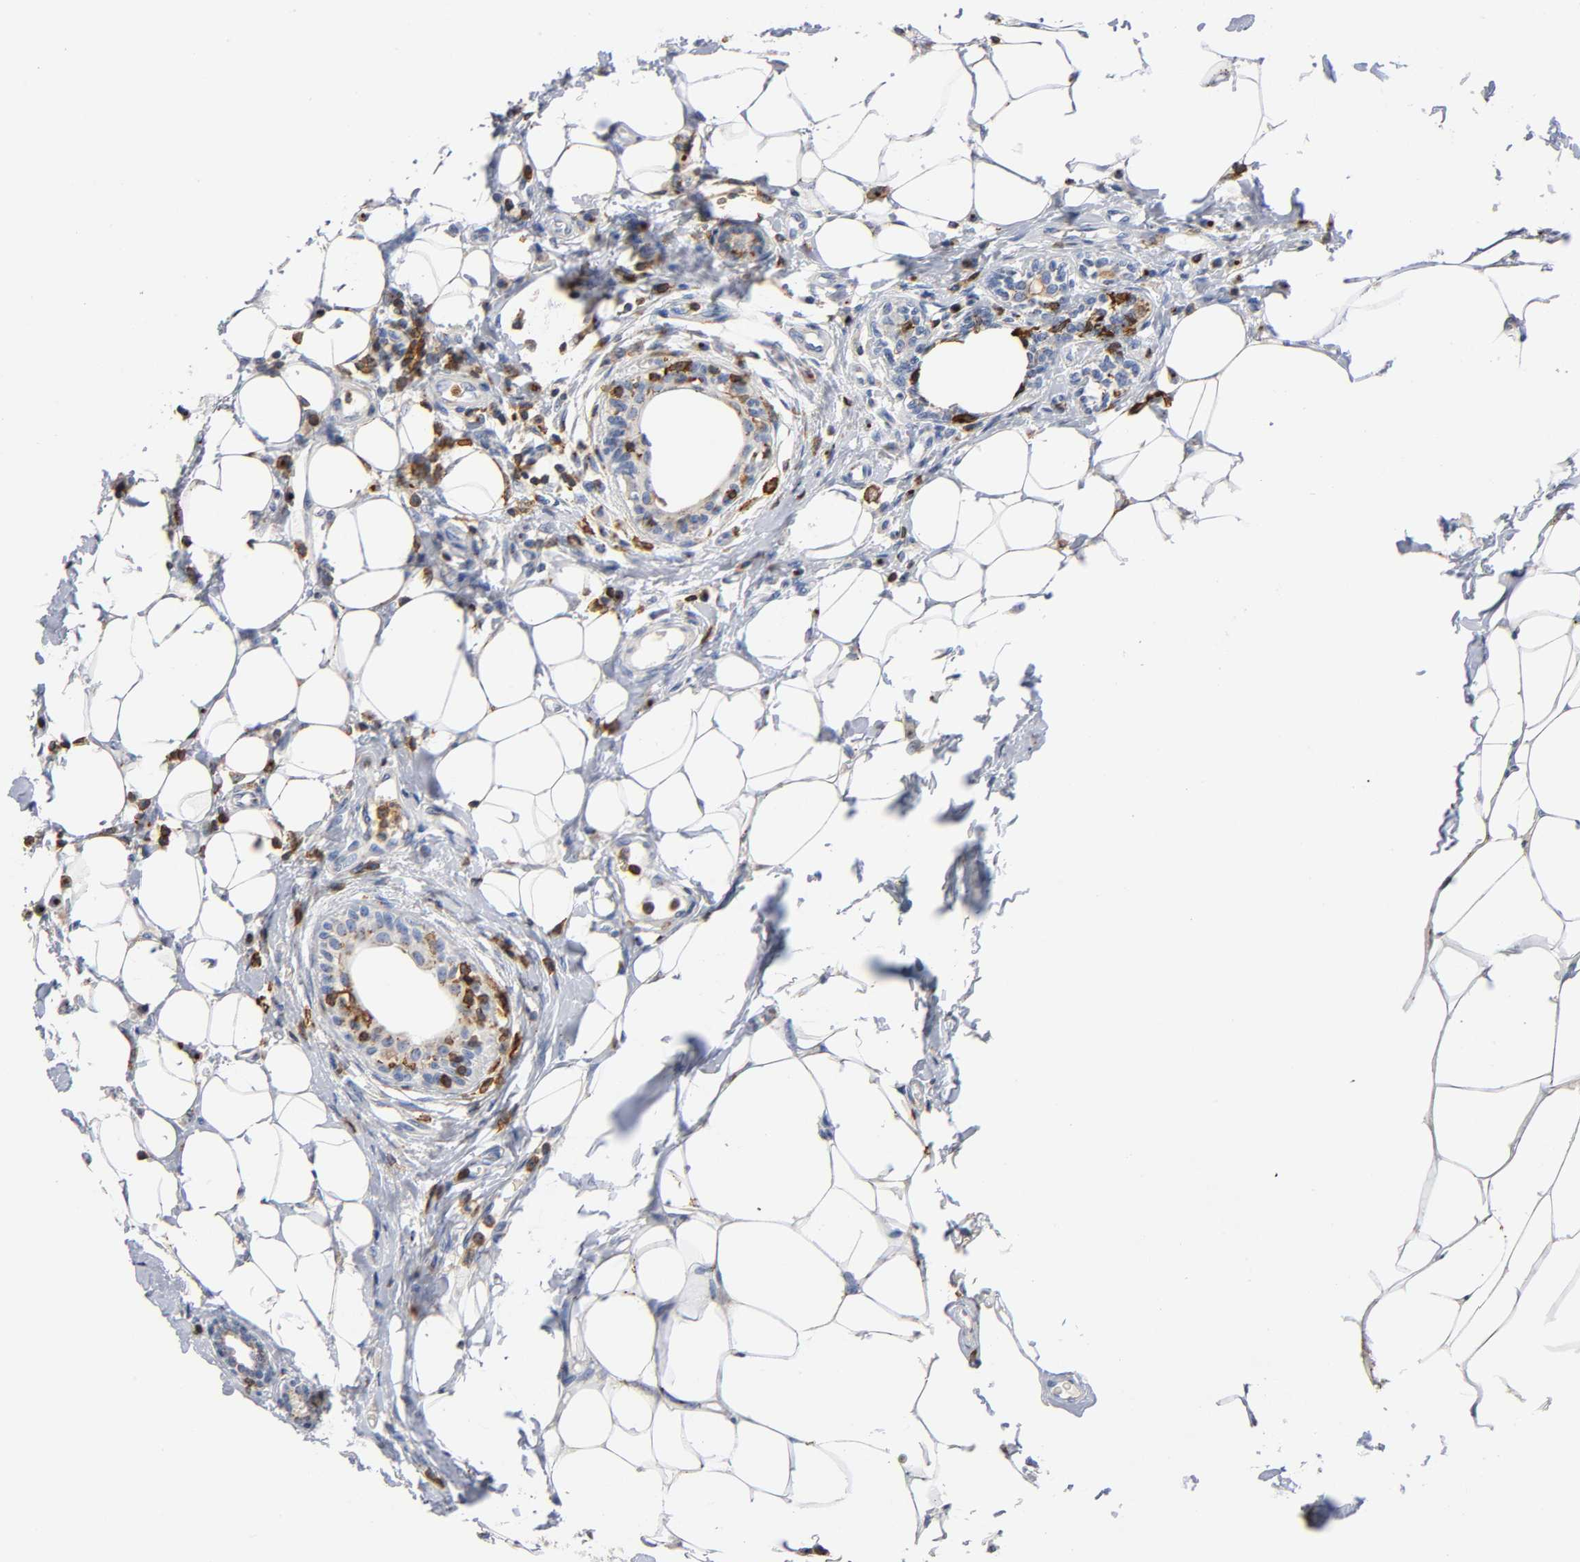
{"staining": {"intensity": "moderate", "quantity": ">75%", "location": "cytoplasmic/membranous"}, "tissue": "breast cancer", "cell_type": "Tumor cells", "image_type": "cancer", "snomed": [{"axis": "morphology", "description": "Duct carcinoma"}, {"axis": "topography", "description": "Breast"}], "caption": "A brown stain shows moderate cytoplasmic/membranous staining of a protein in human infiltrating ductal carcinoma (breast) tumor cells.", "gene": "CAPN10", "patient": {"sex": "female", "age": 40}}